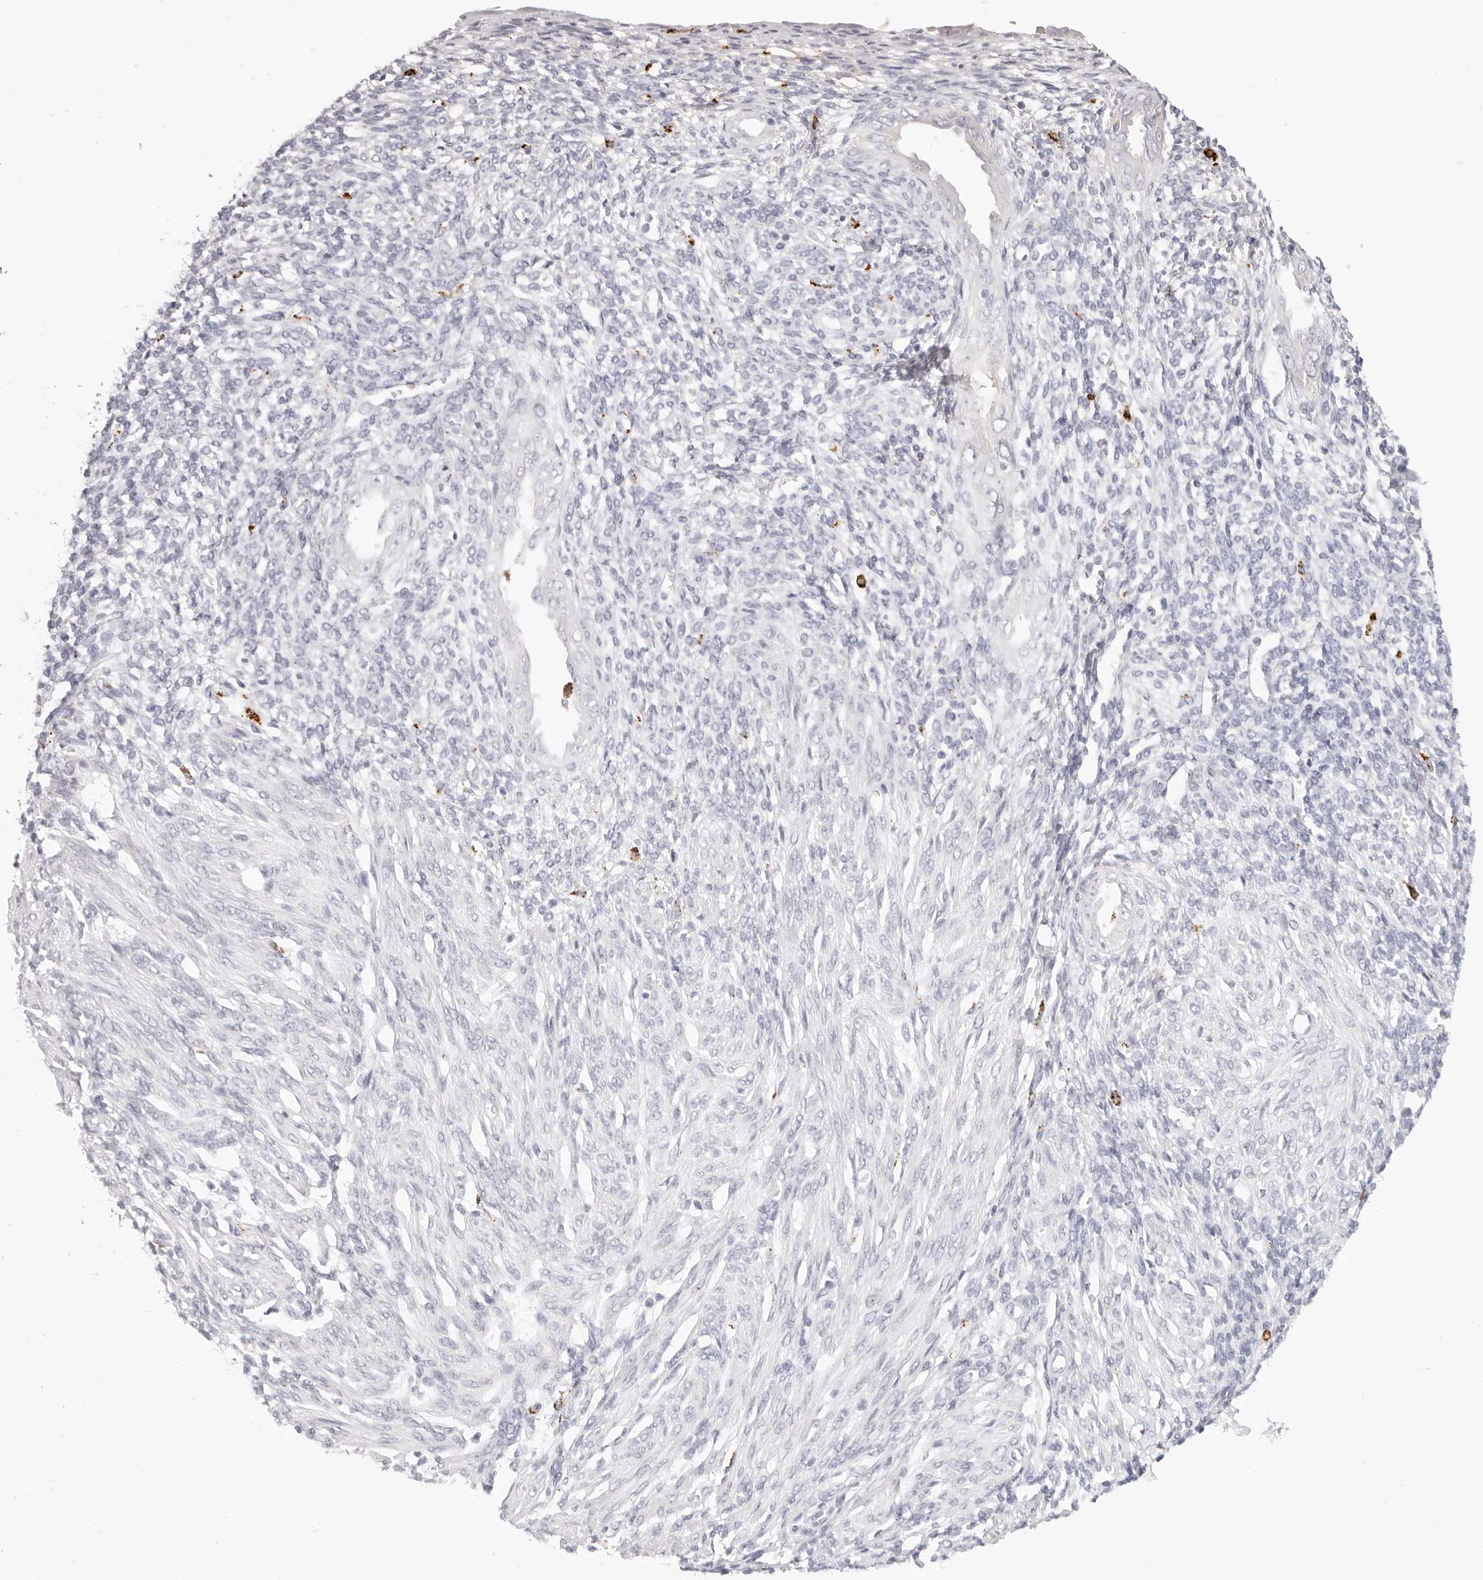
{"staining": {"intensity": "strong", "quantity": "<25%", "location": "cytoplasmic/membranous"}, "tissue": "endometrium", "cell_type": "Cells in endometrial stroma", "image_type": "normal", "snomed": [{"axis": "morphology", "description": "Normal tissue, NOS"}, {"axis": "topography", "description": "Endometrium"}], "caption": "Endometrium stained for a protein (brown) demonstrates strong cytoplasmic/membranous positive expression in approximately <25% of cells in endometrial stroma.", "gene": "STKLD1", "patient": {"sex": "female", "age": 66}}